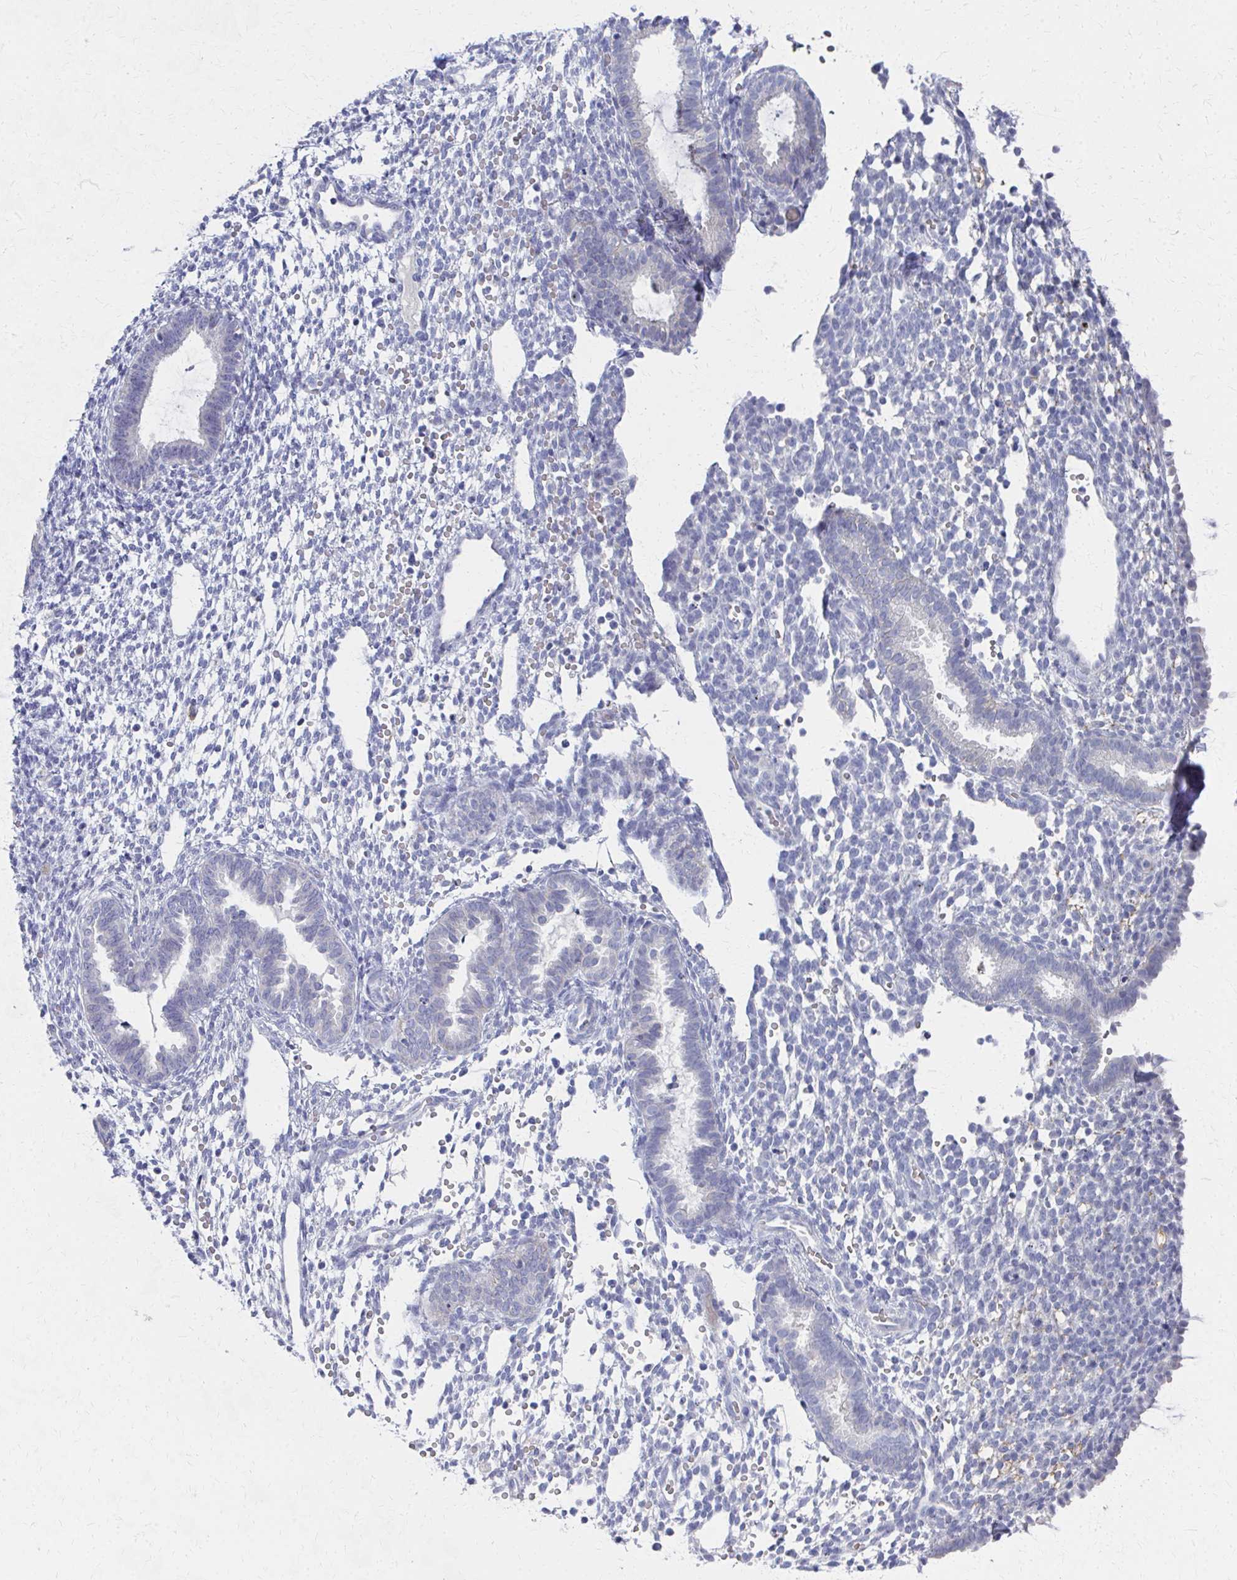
{"staining": {"intensity": "negative", "quantity": "none", "location": "none"}, "tissue": "endometrium", "cell_type": "Cells in endometrial stroma", "image_type": "normal", "snomed": [{"axis": "morphology", "description": "Normal tissue, NOS"}, {"axis": "topography", "description": "Endometrium"}], "caption": "A high-resolution histopathology image shows IHC staining of benign endometrium, which exhibits no significant expression in cells in endometrial stroma.", "gene": "MS4A2", "patient": {"sex": "female", "age": 36}}